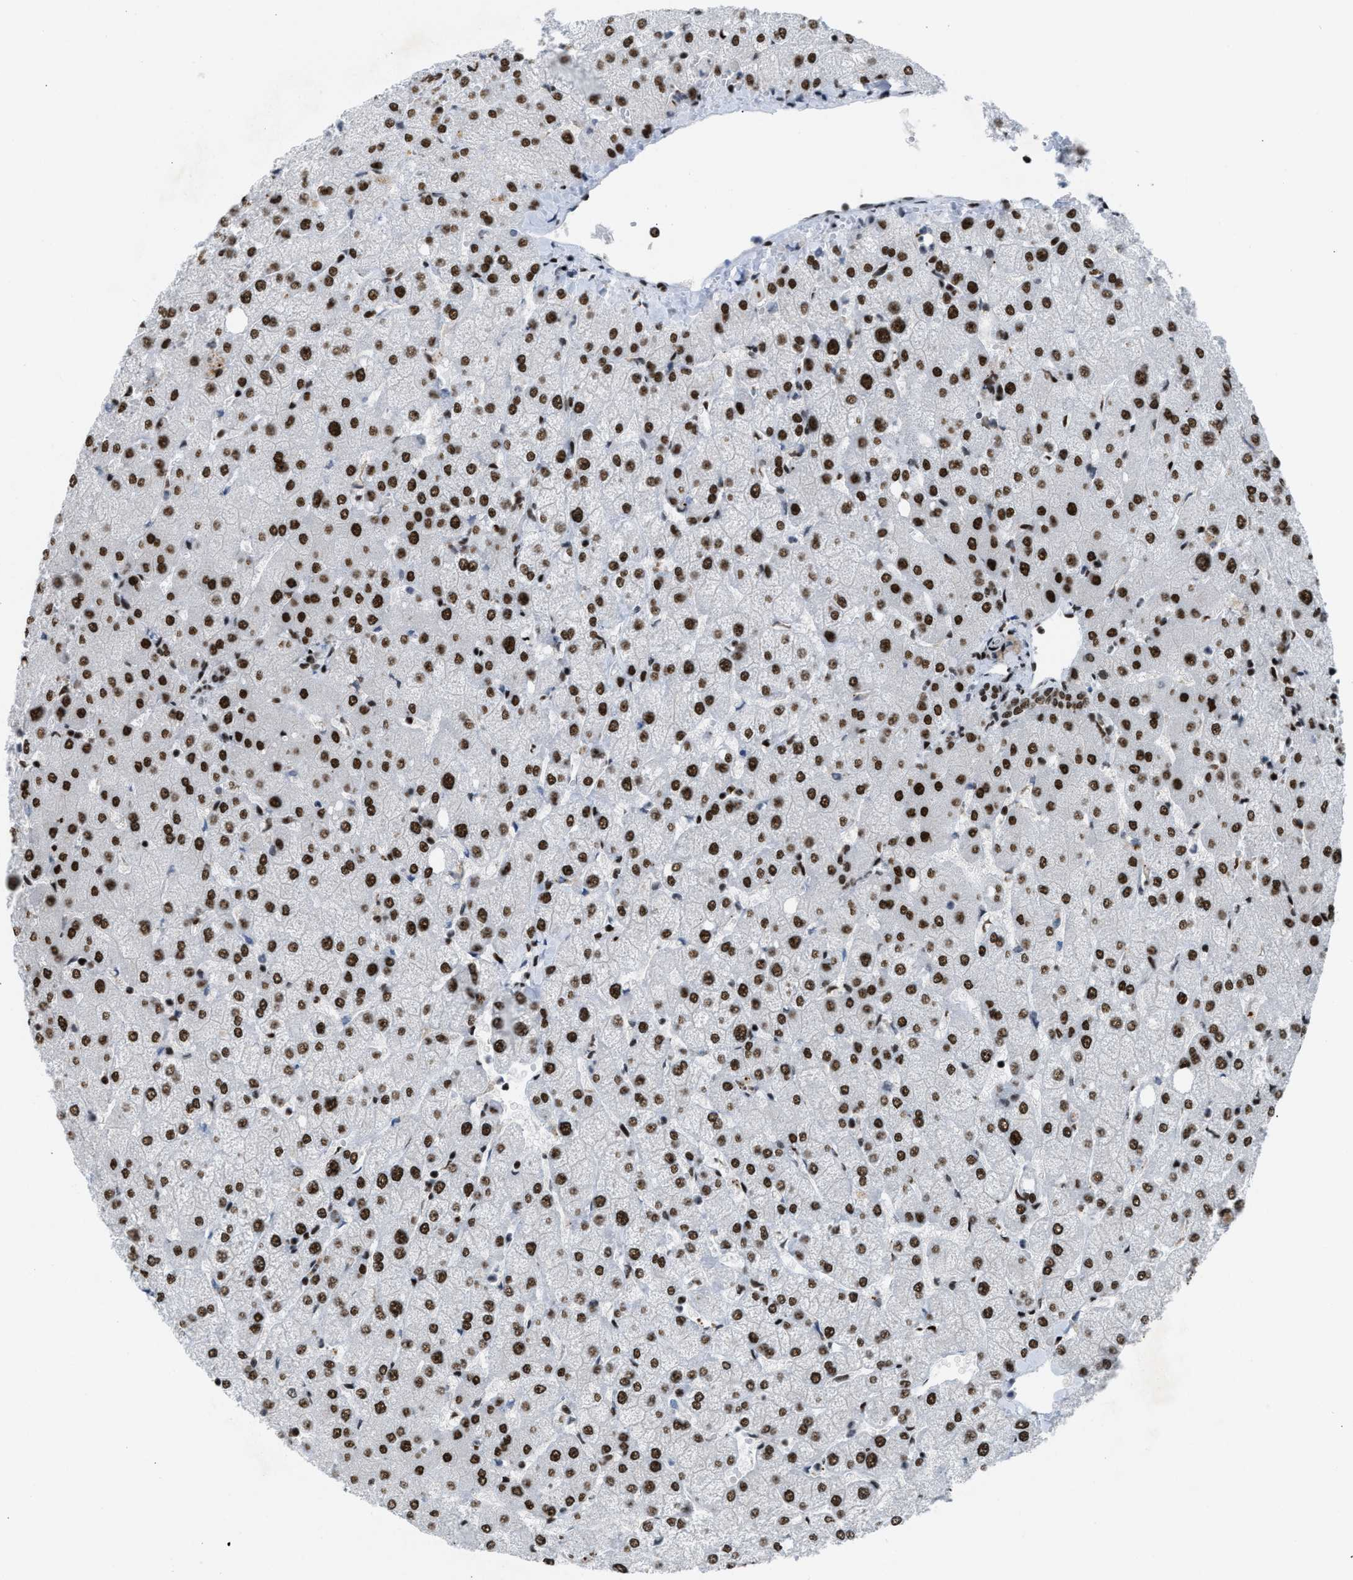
{"staining": {"intensity": "moderate", "quantity": "25%-75%", "location": "nuclear"}, "tissue": "liver", "cell_type": "Cholangiocytes", "image_type": "normal", "snomed": [{"axis": "morphology", "description": "Normal tissue, NOS"}, {"axis": "topography", "description": "Liver"}], "caption": "A micrograph of liver stained for a protein demonstrates moderate nuclear brown staining in cholangiocytes.", "gene": "SCAF4", "patient": {"sex": "female", "age": 54}}